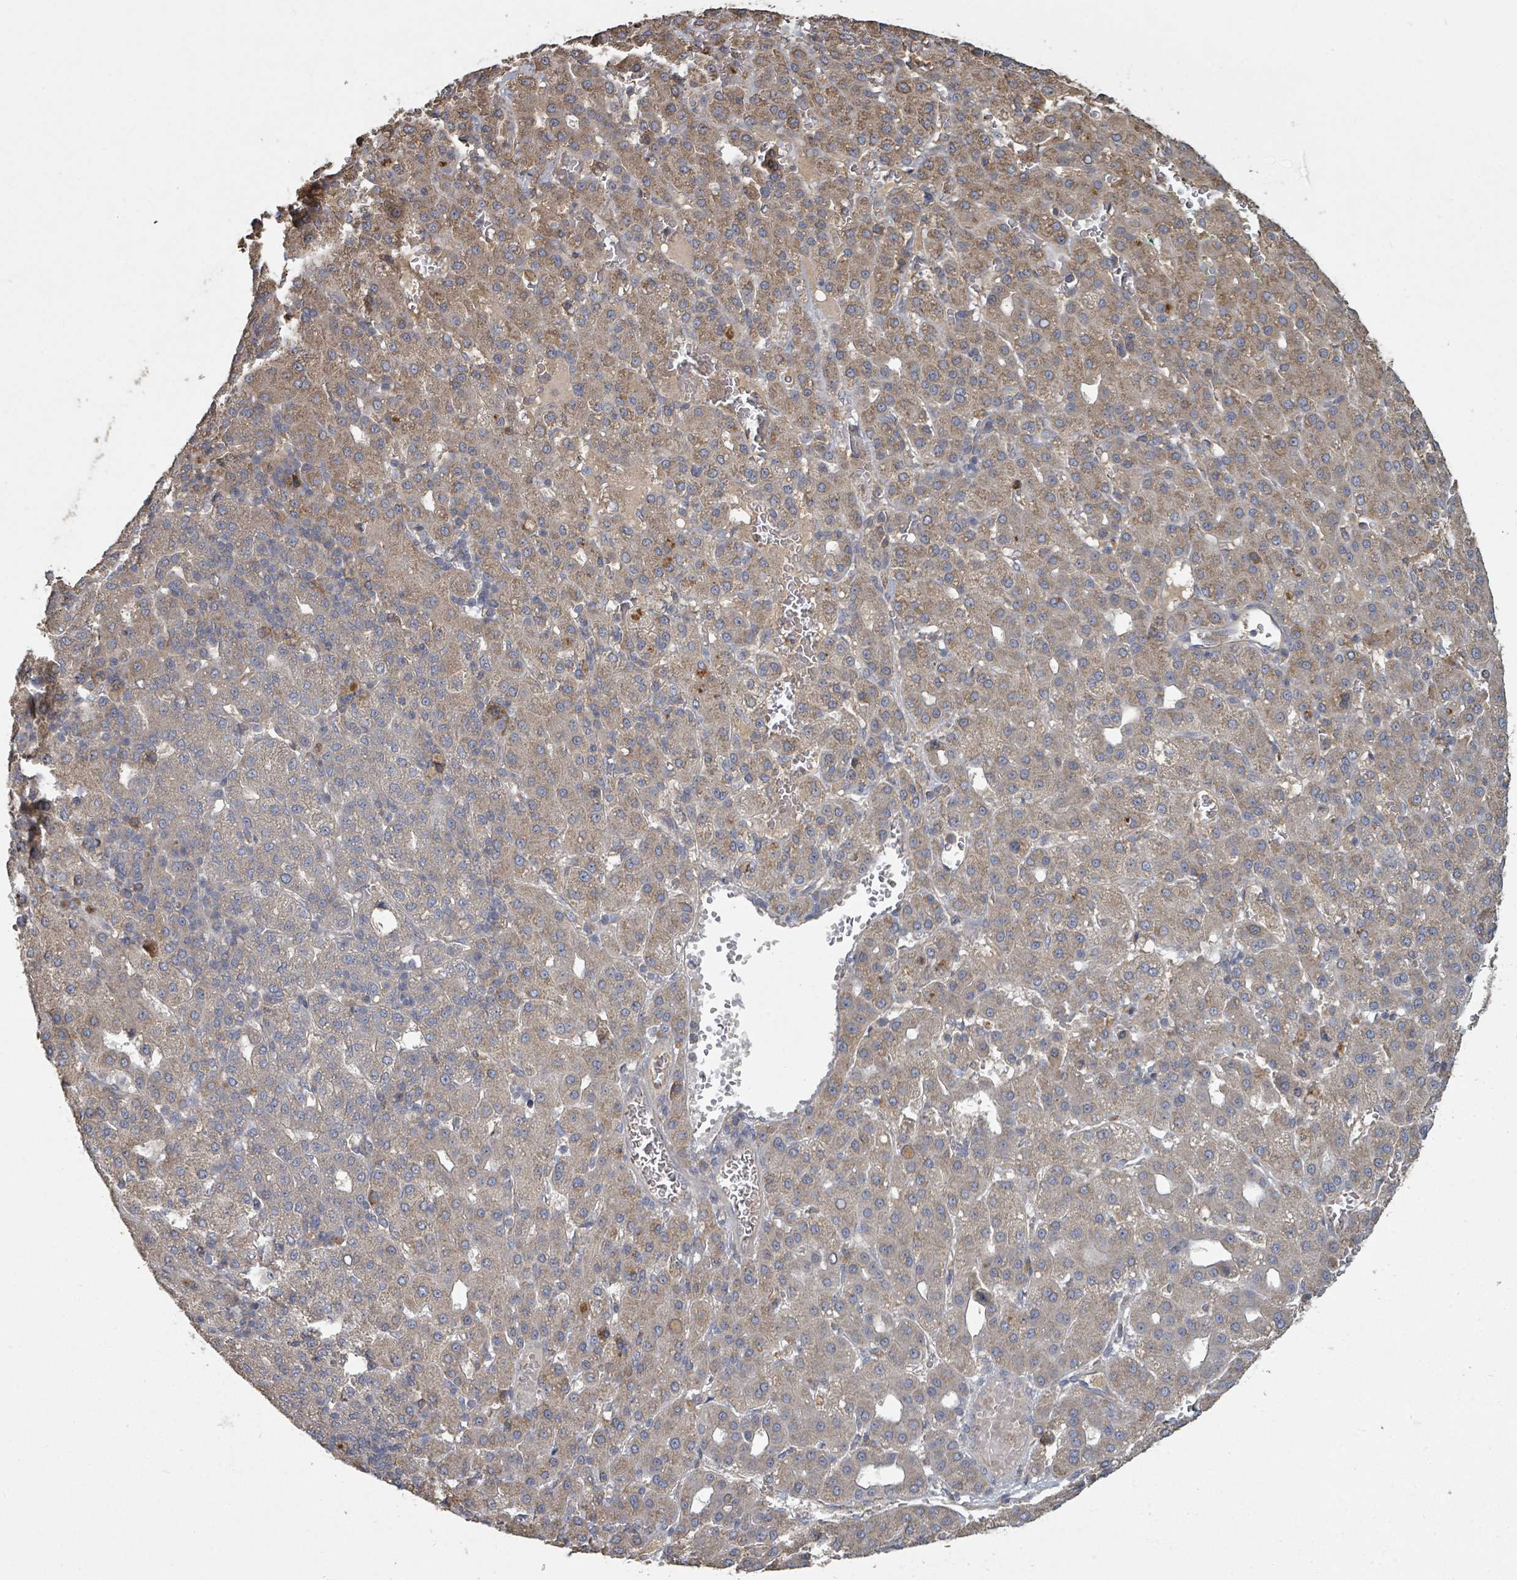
{"staining": {"intensity": "moderate", "quantity": "25%-75%", "location": "cytoplasmic/membranous"}, "tissue": "liver cancer", "cell_type": "Tumor cells", "image_type": "cancer", "snomed": [{"axis": "morphology", "description": "Carcinoma, Hepatocellular, NOS"}, {"axis": "topography", "description": "Liver"}], "caption": "Brown immunohistochemical staining in human liver cancer (hepatocellular carcinoma) shows moderate cytoplasmic/membranous expression in approximately 25%-75% of tumor cells.", "gene": "WDFY1", "patient": {"sex": "male", "age": 65}}